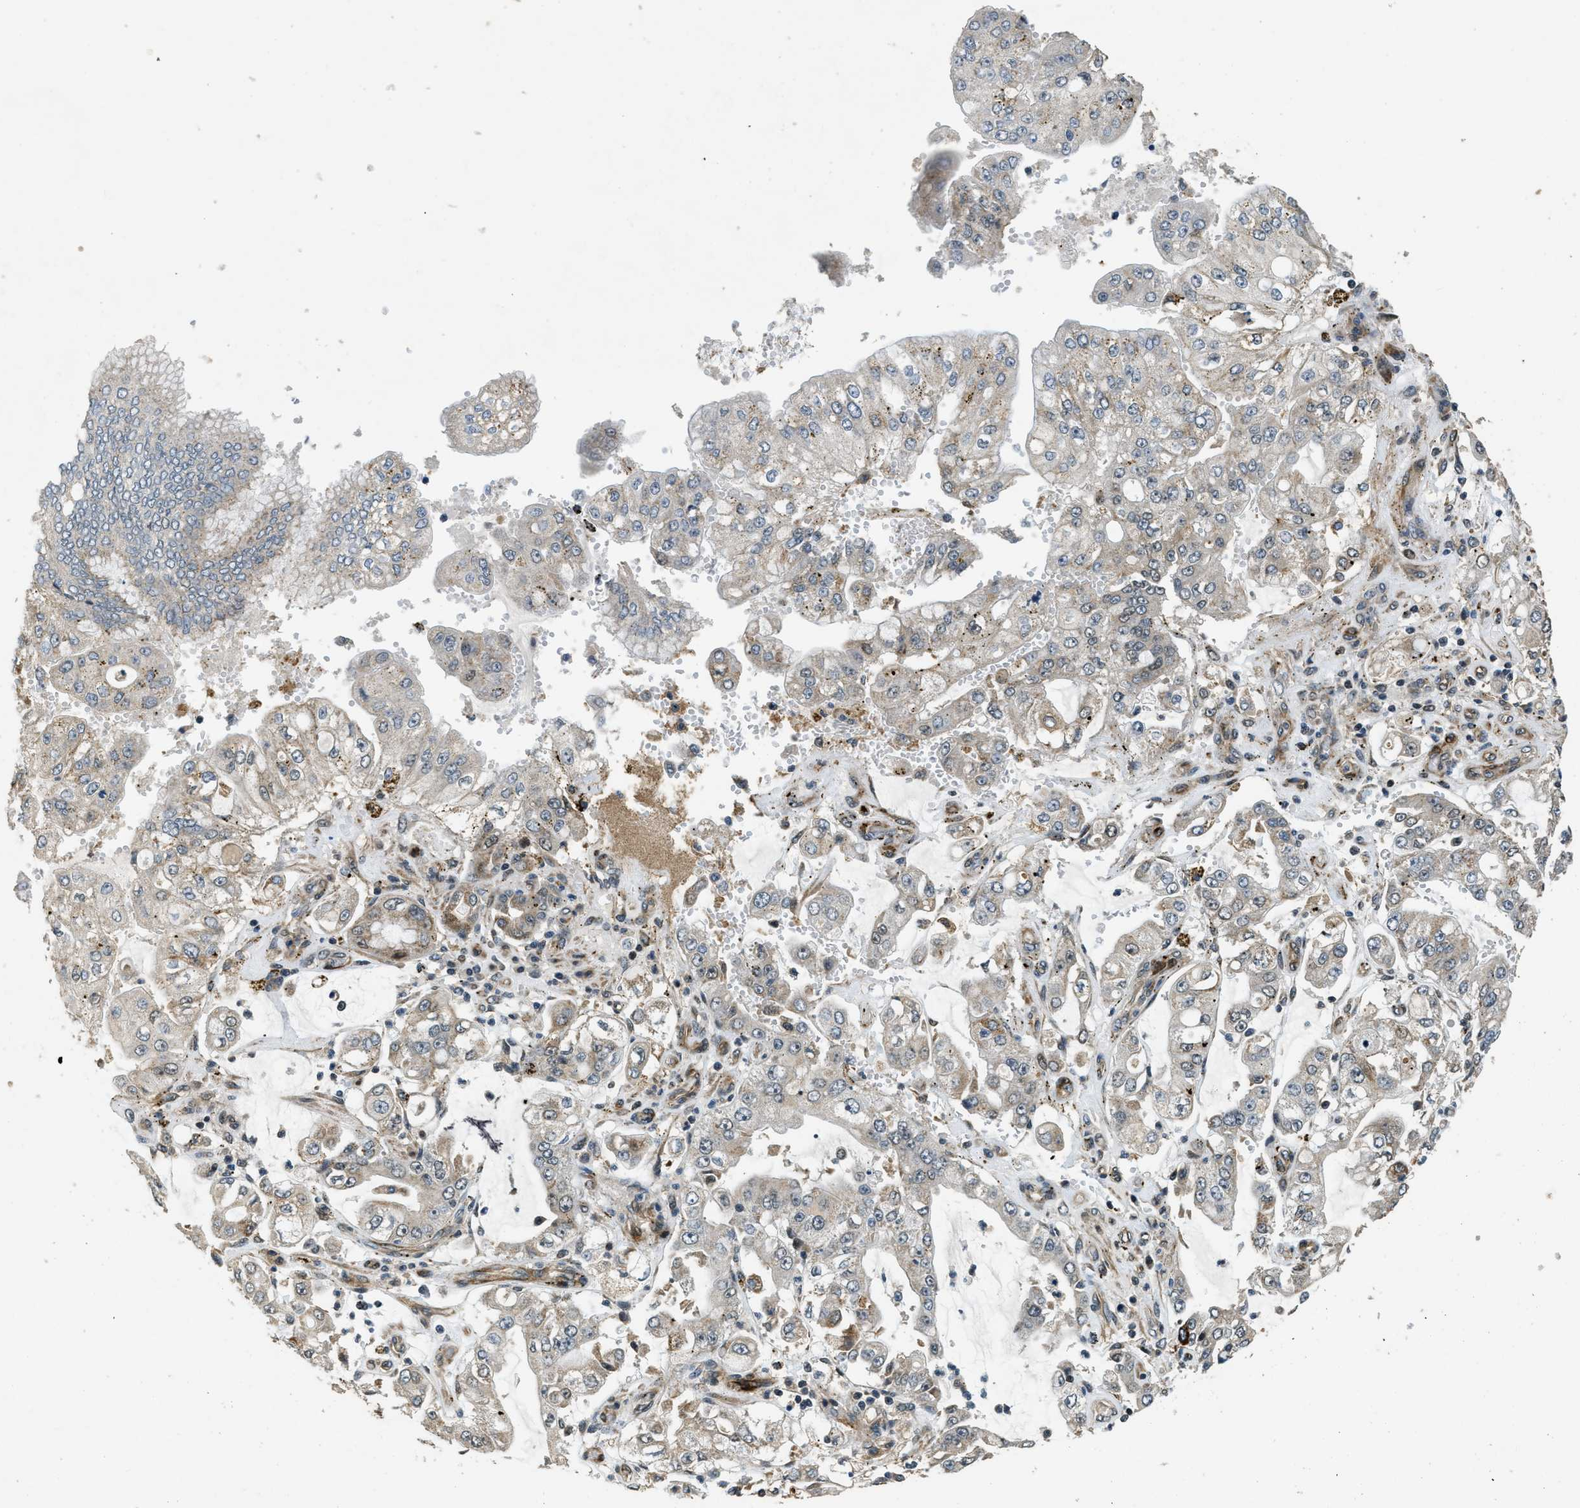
{"staining": {"intensity": "weak", "quantity": ">75%", "location": "cytoplasmic/membranous"}, "tissue": "stomach cancer", "cell_type": "Tumor cells", "image_type": "cancer", "snomed": [{"axis": "morphology", "description": "Adenocarcinoma, NOS"}, {"axis": "topography", "description": "Stomach"}], "caption": "Immunohistochemical staining of stomach adenocarcinoma reveals weak cytoplasmic/membranous protein staining in approximately >75% of tumor cells. The staining is performed using DAB (3,3'-diaminobenzidine) brown chromogen to label protein expression. The nuclei are counter-stained blue using hematoxylin.", "gene": "MED21", "patient": {"sex": "male", "age": 76}}